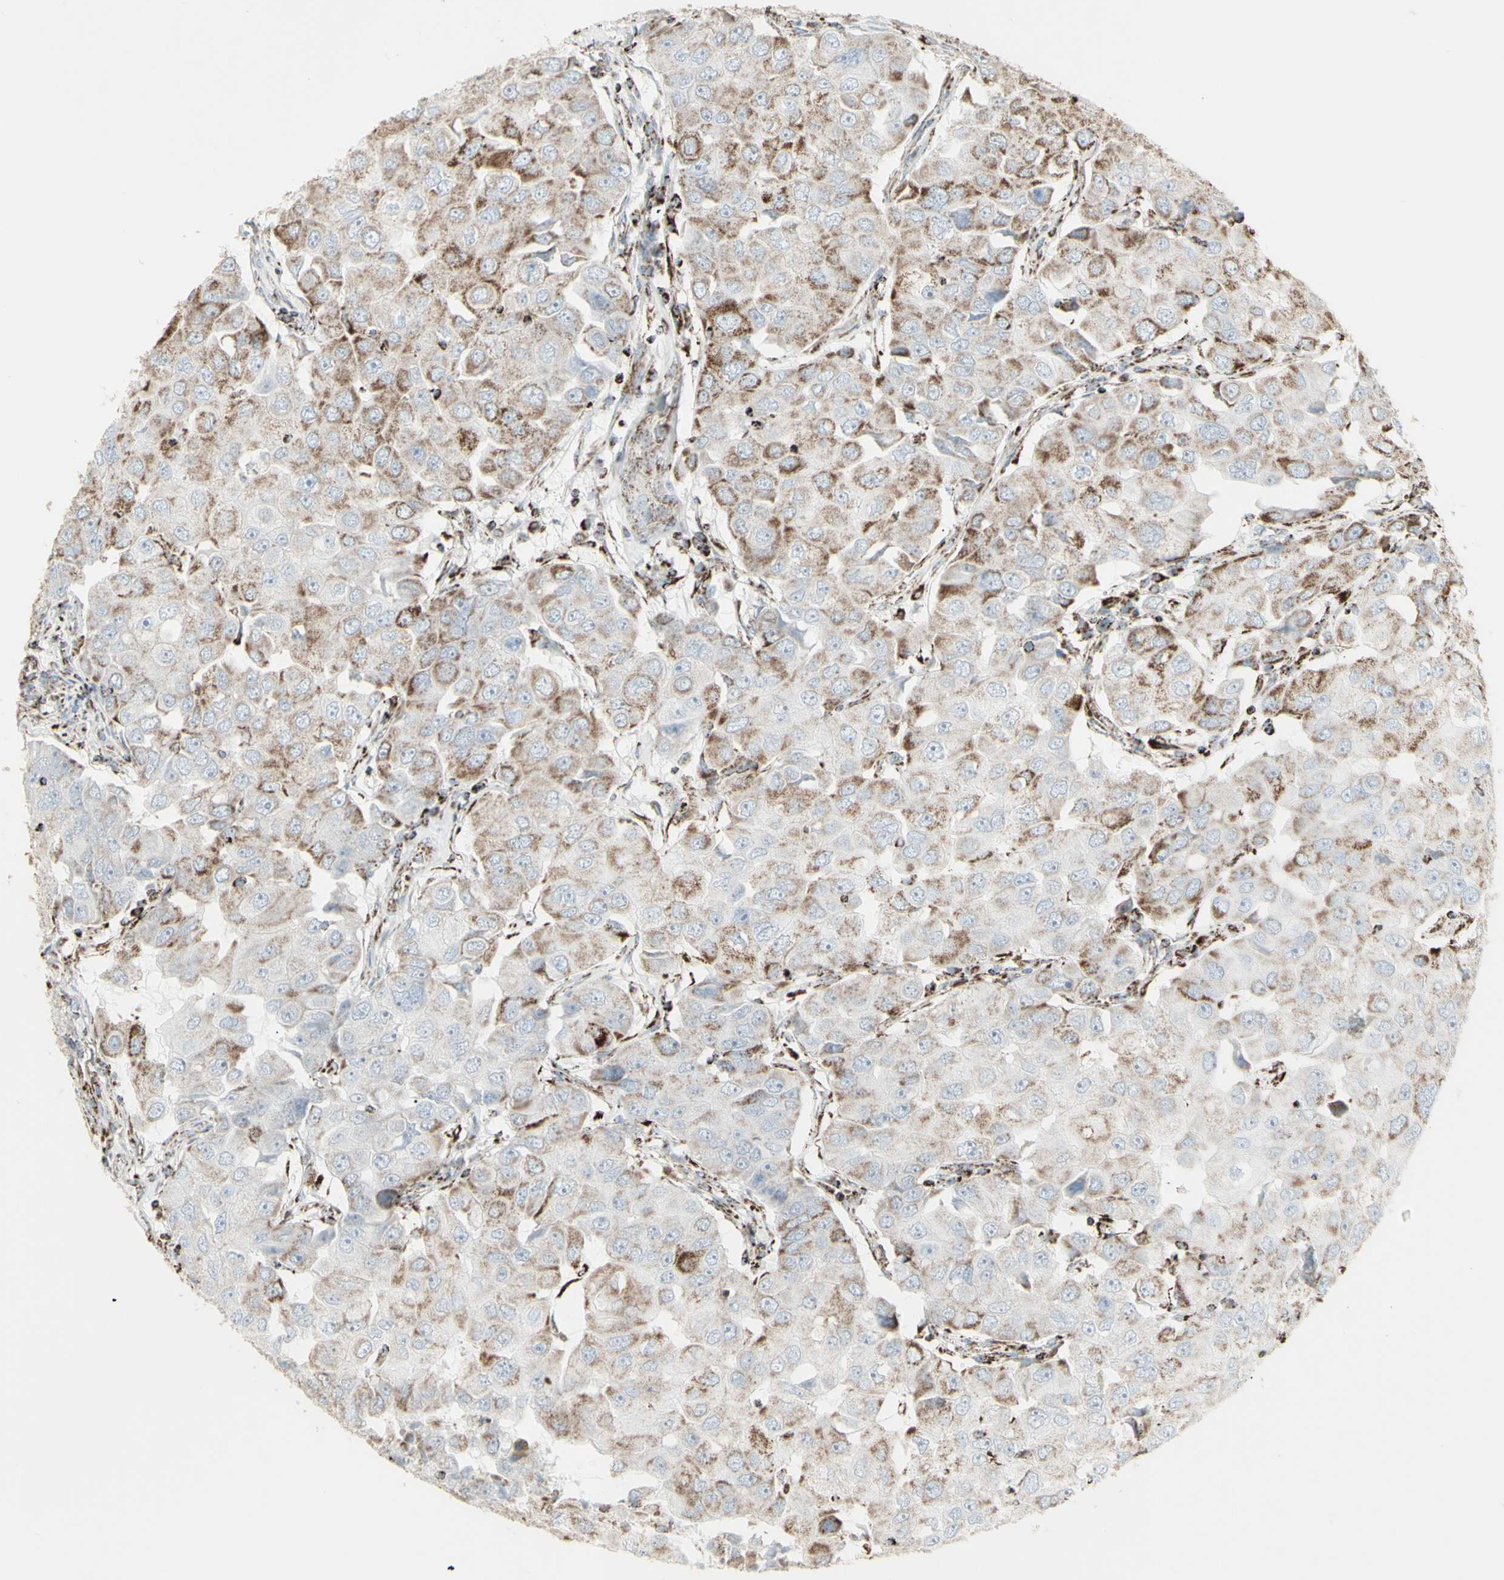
{"staining": {"intensity": "moderate", "quantity": "25%-75%", "location": "cytoplasmic/membranous"}, "tissue": "breast cancer", "cell_type": "Tumor cells", "image_type": "cancer", "snomed": [{"axis": "morphology", "description": "Duct carcinoma"}, {"axis": "topography", "description": "Breast"}], "caption": "The micrograph exhibits immunohistochemical staining of breast cancer (intraductal carcinoma). There is moderate cytoplasmic/membranous staining is present in approximately 25%-75% of tumor cells.", "gene": "PLGRKT", "patient": {"sex": "female", "age": 27}}